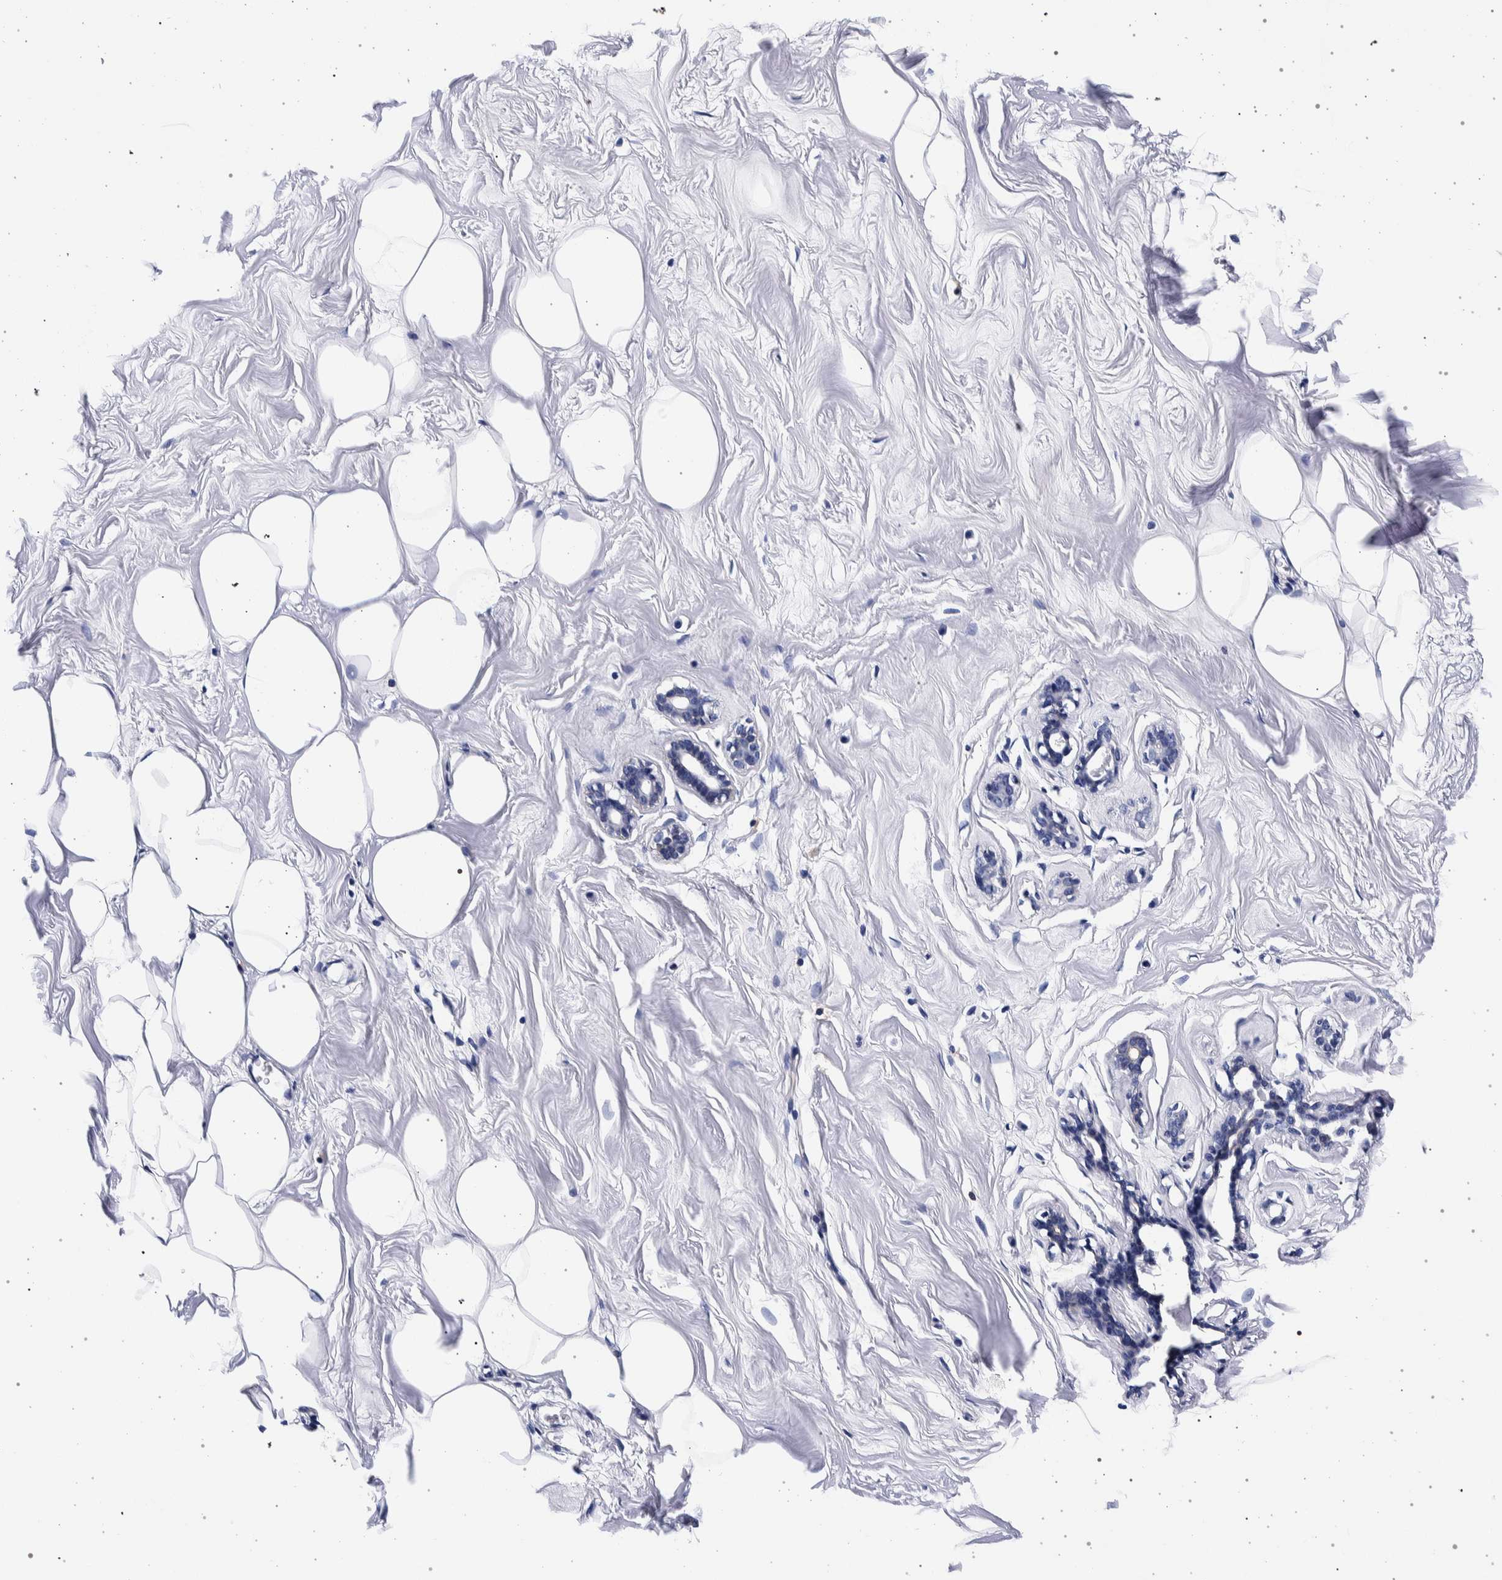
{"staining": {"intensity": "negative", "quantity": "none", "location": "none"}, "tissue": "adipose tissue", "cell_type": "Adipocytes", "image_type": "normal", "snomed": [{"axis": "morphology", "description": "Normal tissue, NOS"}, {"axis": "morphology", "description": "Fibrosis, NOS"}, {"axis": "topography", "description": "Breast"}, {"axis": "topography", "description": "Adipose tissue"}], "caption": "DAB (3,3'-diaminobenzidine) immunohistochemical staining of benign human adipose tissue displays no significant positivity in adipocytes.", "gene": "NIBAN2", "patient": {"sex": "female", "age": 39}}